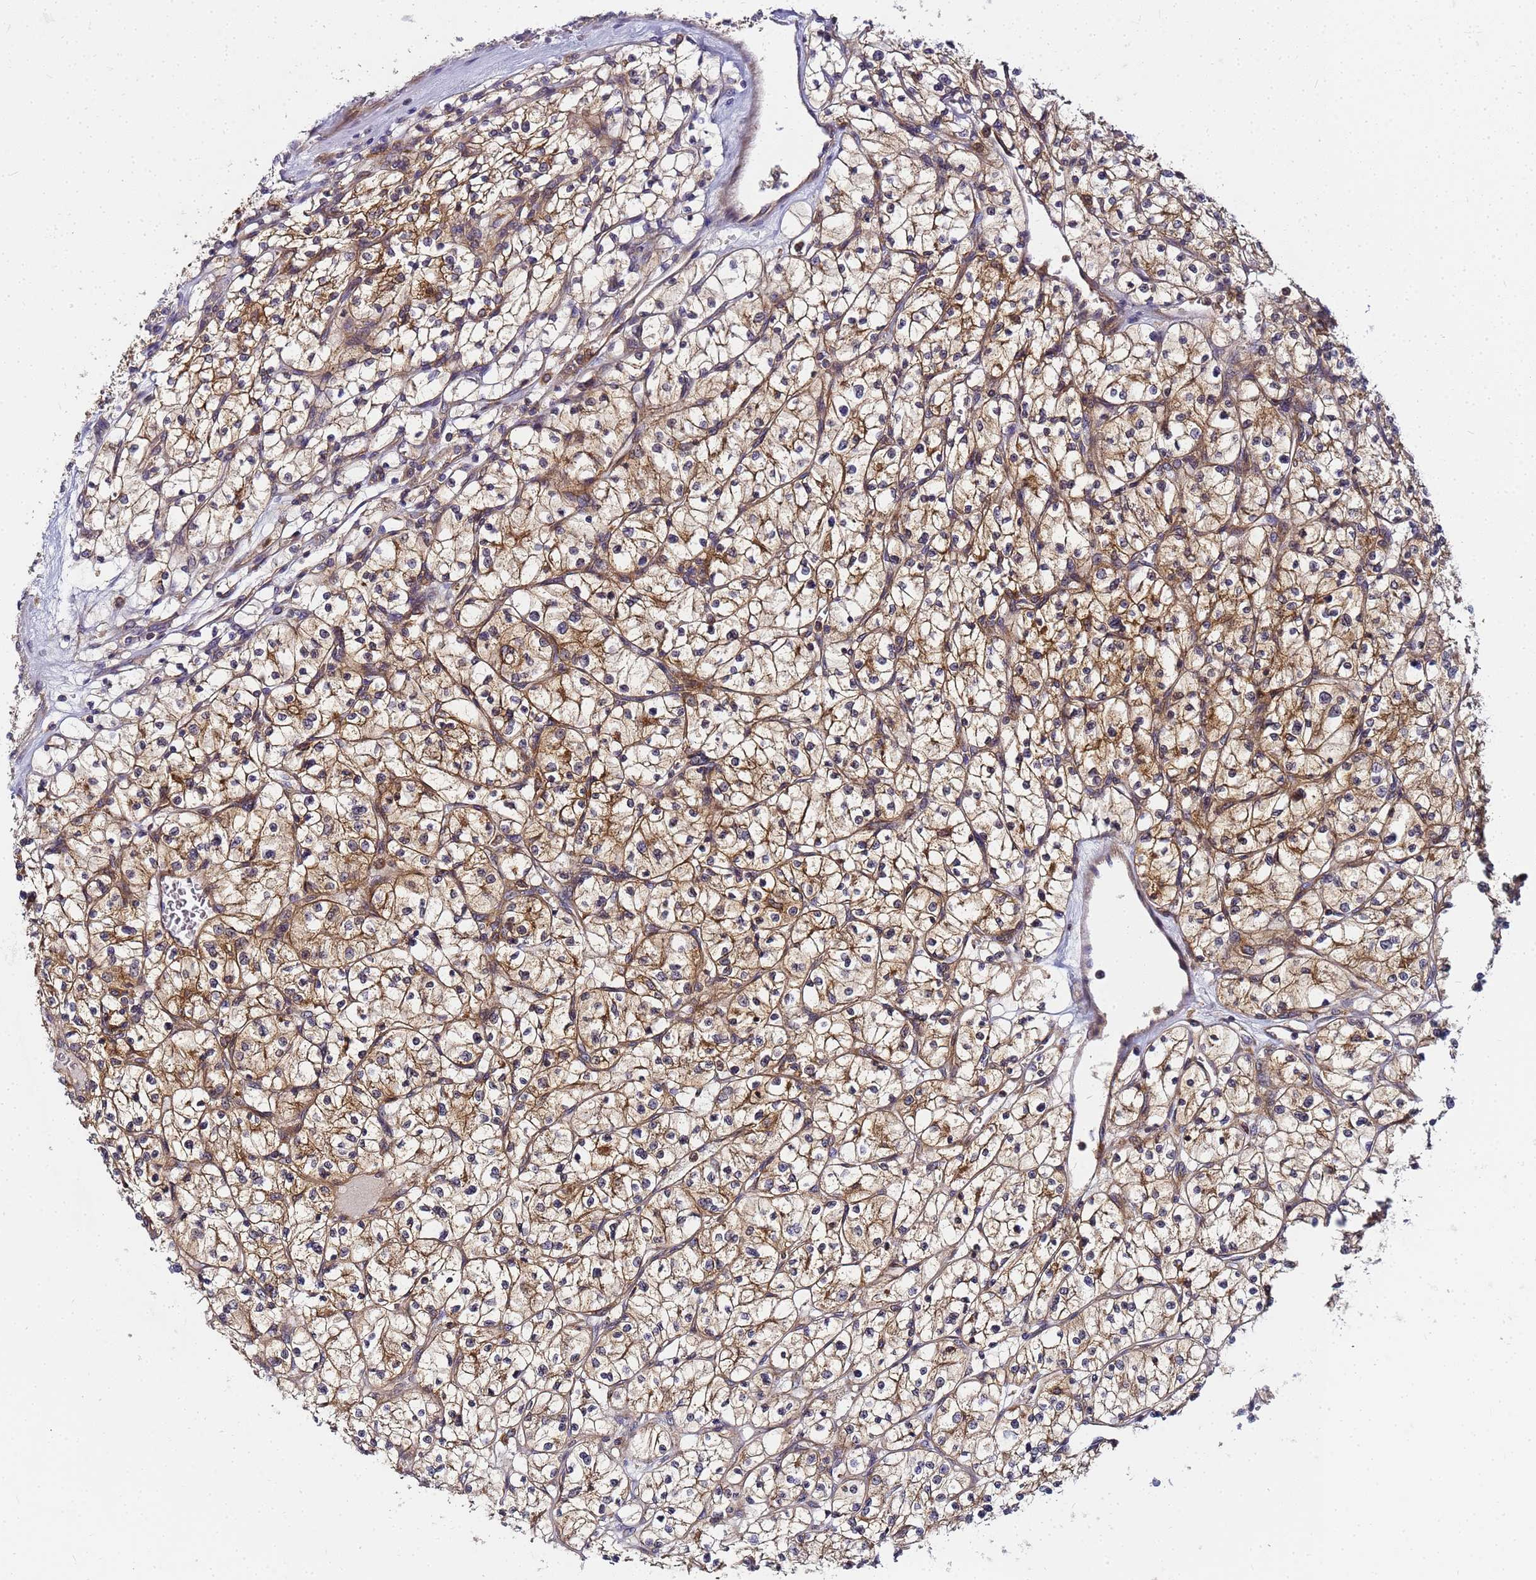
{"staining": {"intensity": "moderate", "quantity": ">75%", "location": "cytoplasmic/membranous"}, "tissue": "renal cancer", "cell_type": "Tumor cells", "image_type": "cancer", "snomed": [{"axis": "morphology", "description": "Adenocarcinoma, NOS"}, {"axis": "topography", "description": "Kidney"}], "caption": "Tumor cells show medium levels of moderate cytoplasmic/membranous positivity in about >75% of cells in renal cancer.", "gene": "CHM", "patient": {"sex": "female", "age": 64}}